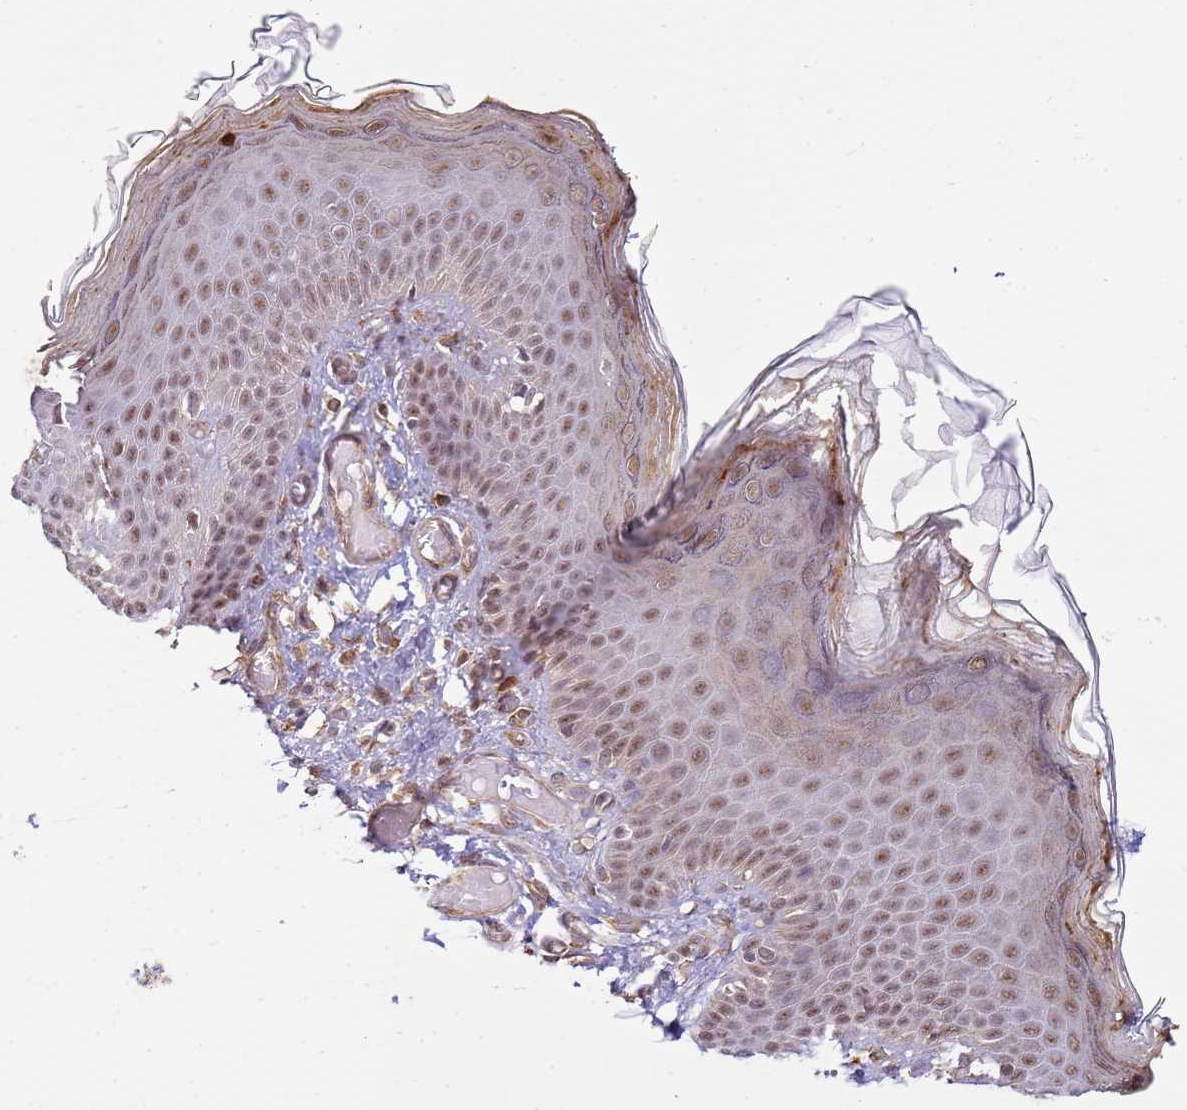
{"staining": {"intensity": "moderate", "quantity": ">75%", "location": "cytoplasmic/membranous,nuclear"}, "tissue": "skin", "cell_type": "Epidermal cells", "image_type": "normal", "snomed": [{"axis": "morphology", "description": "Normal tissue, NOS"}, {"axis": "topography", "description": "Anal"}], "caption": "Unremarkable skin exhibits moderate cytoplasmic/membranous,nuclear staining in about >75% of epidermal cells, visualized by immunohistochemistry.", "gene": "GABRE", "patient": {"sex": "female", "age": 40}}